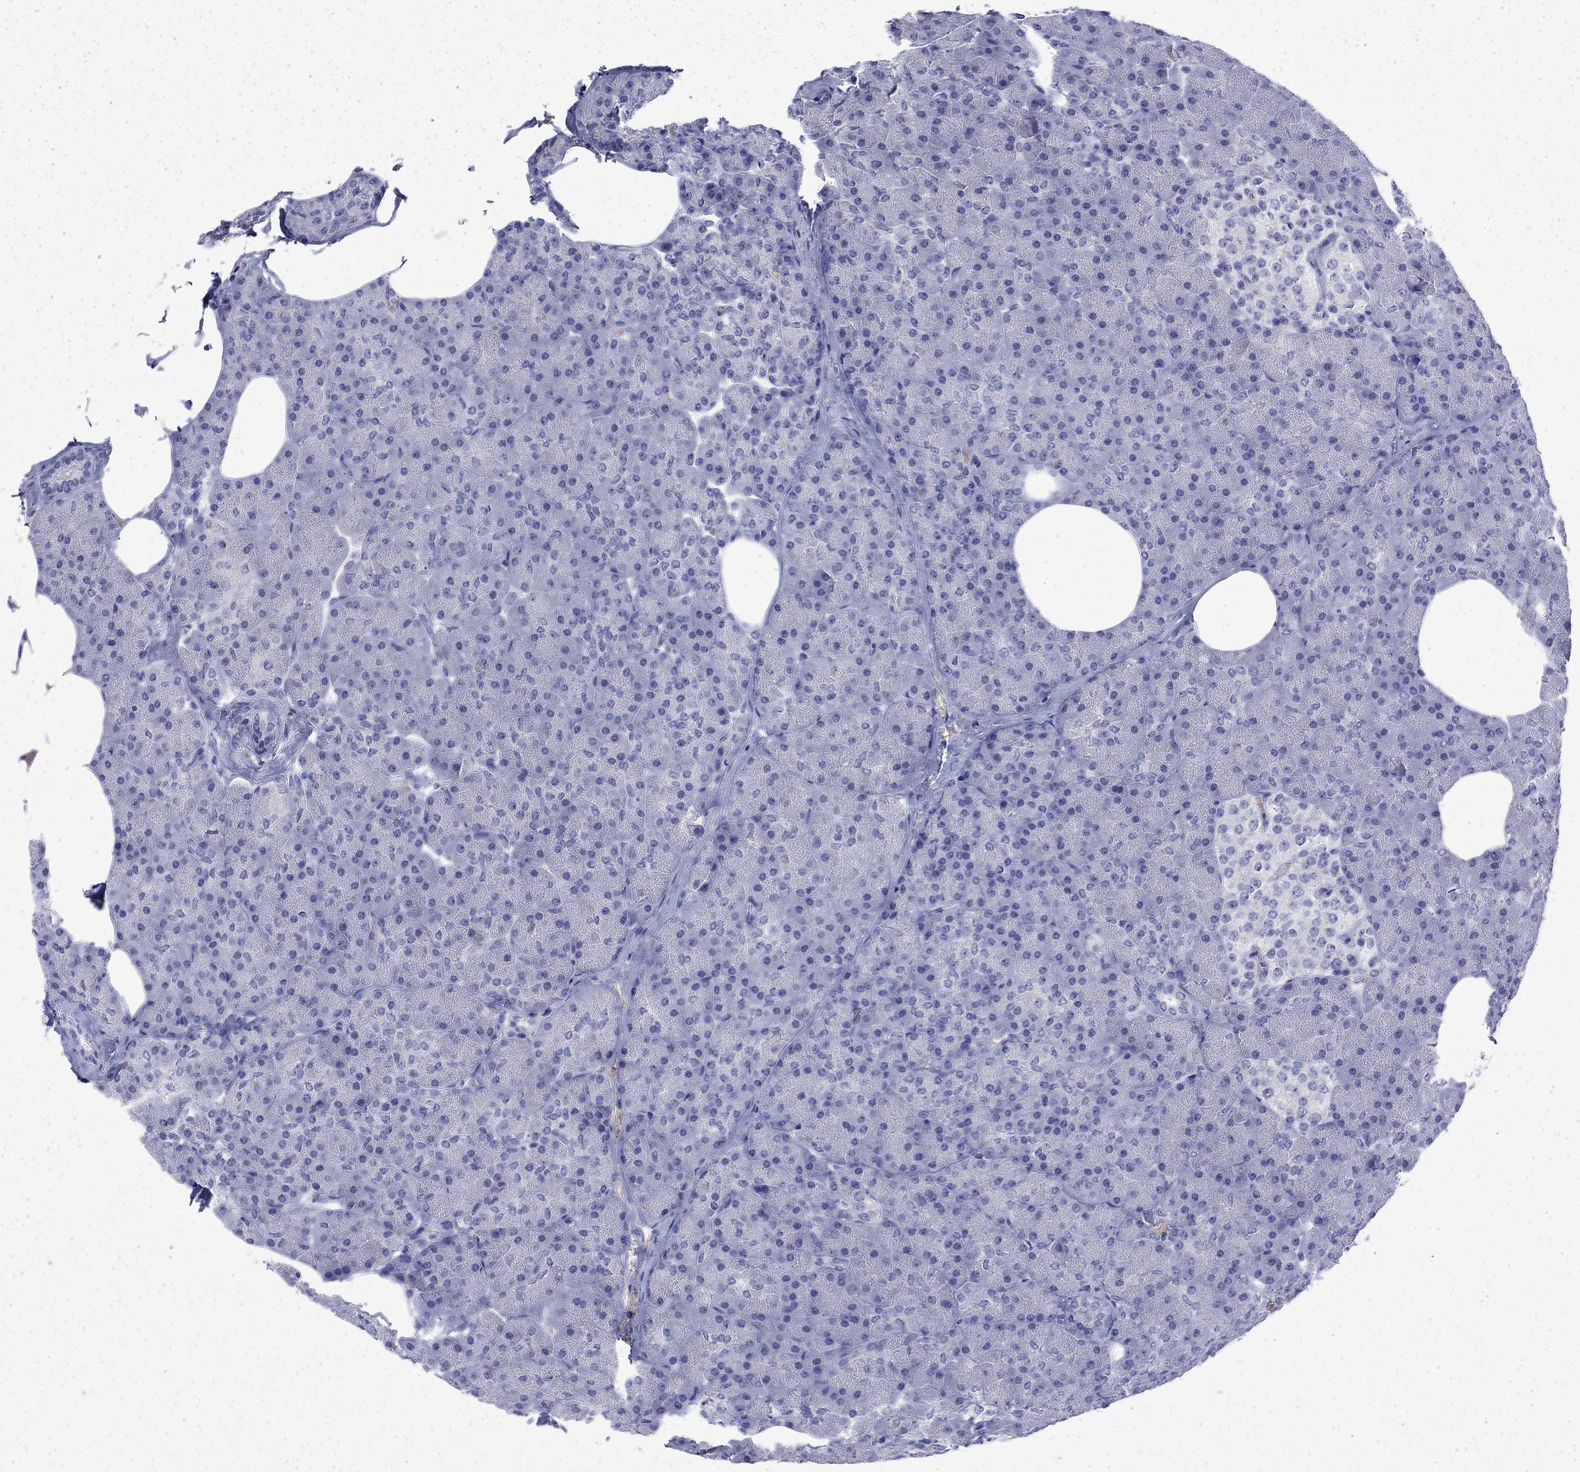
{"staining": {"intensity": "negative", "quantity": "none", "location": "none"}, "tissue": "pancreas", "cell_type": "Exocrine glandular cells", "image_type": "normal", "snomed": [{"axis": "morphology", "description": "Normal tissue, NOS"}, {"axis": "topography", "description": "Pancreas"}], "caption": "DAB immunohistochemical staining of unremarkable human pancreas shows no significant expression in exocrine glandular cells. (Stains: DAB IHC with hematoxylin counter stain, Microscopy: brightfield microscopy at high magnification).", "gene": "ENPP6", "patient": {"sex": "female", "age": 45}}